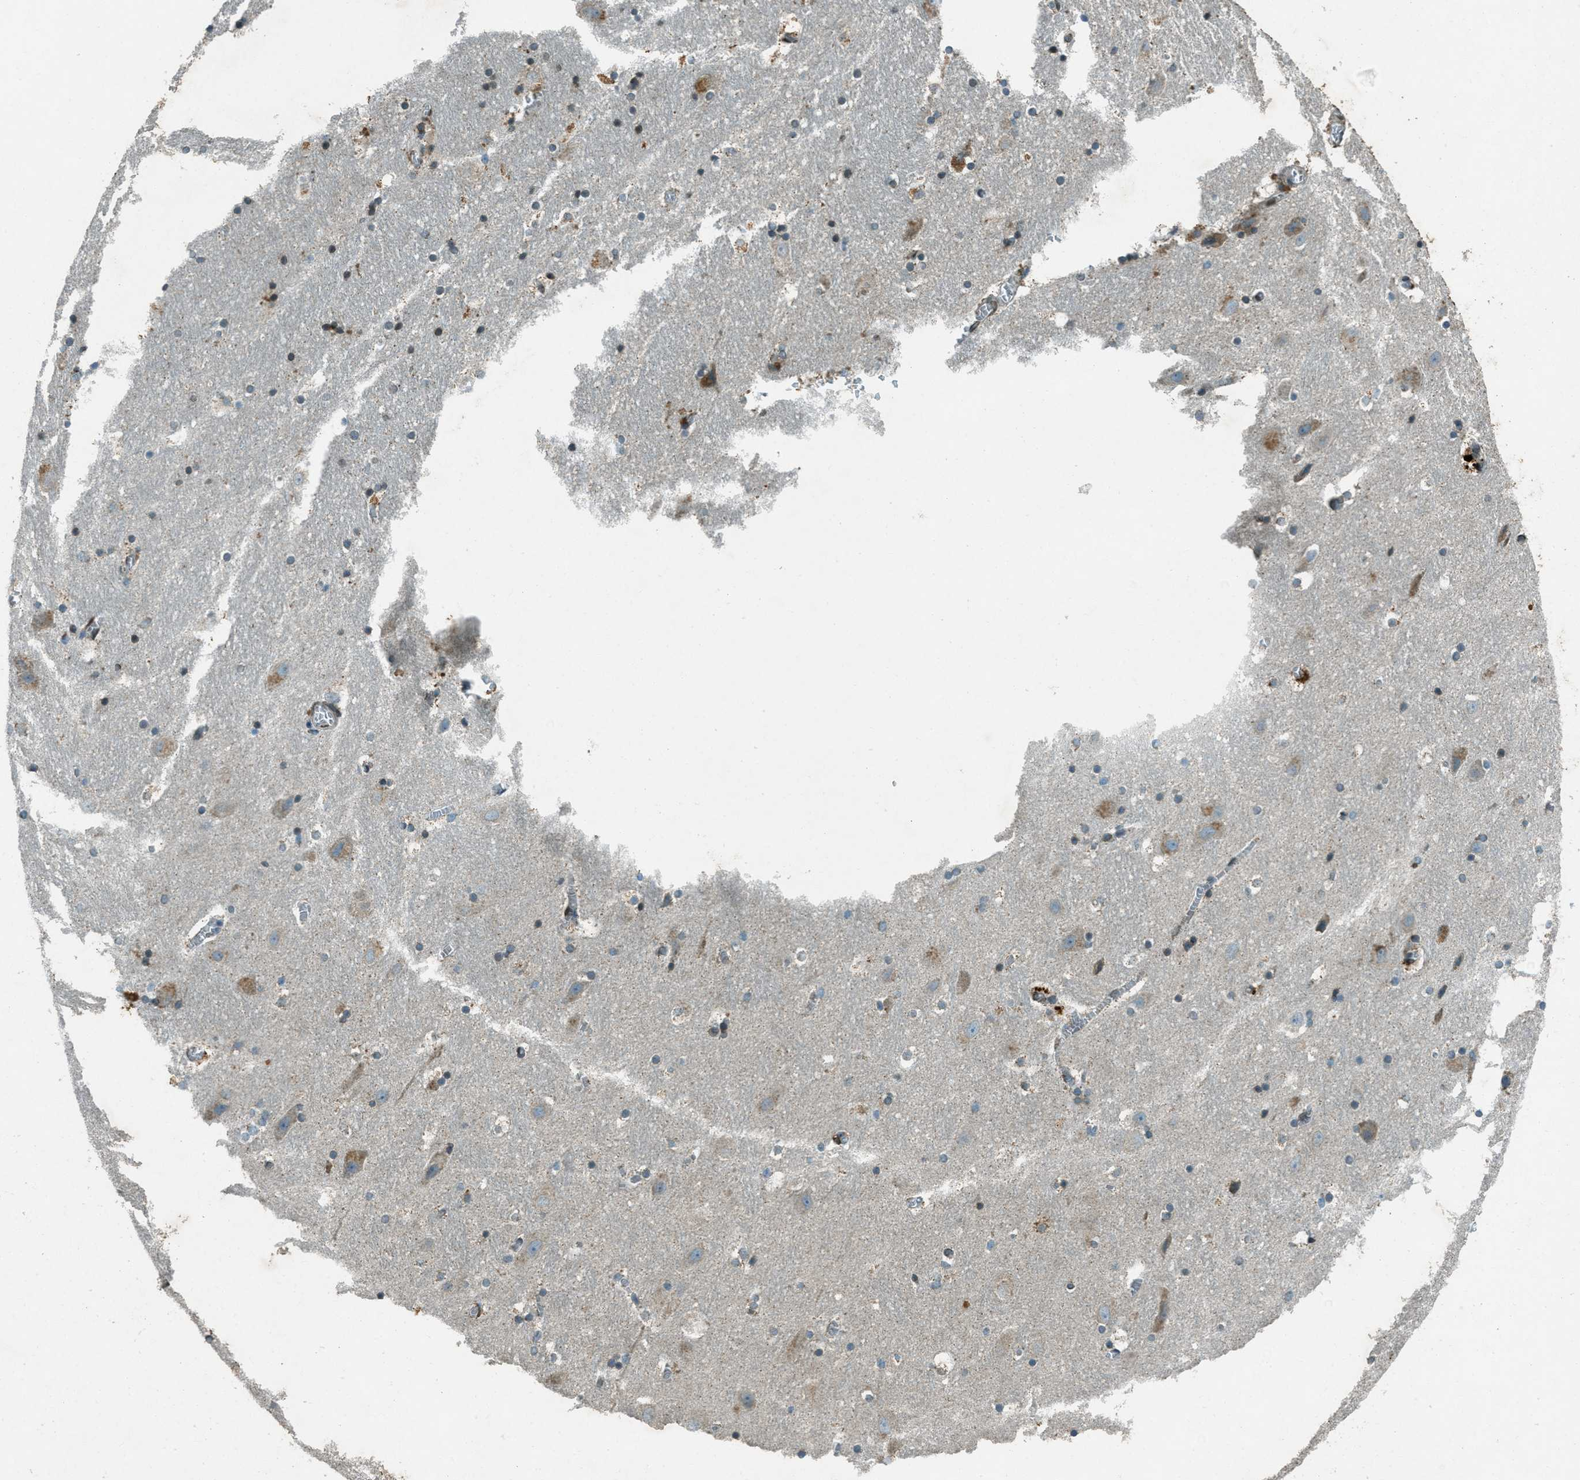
{"staining": {"intensity": "moderate", "quantity": "<25%", "location": "cytoplasmic/membranous,nuclear"}, "tissue": "hippocampus", "cell_type": "Glial cells", "image_type": "normal", "snomed": [{"axis": "morphology", "description": "Normal tissue, NOS"}, {"axis": "topography", "description": "Hippocampus"}], "caption": "Brown immunohistochemical staining in unremarkable hippocampus shows moderate cytoplasmic/membranous,nuclear expression in approximately <25% of glial cells.", "gene": "LEMD2", "patient": {"sex": "male", "age": 45}}